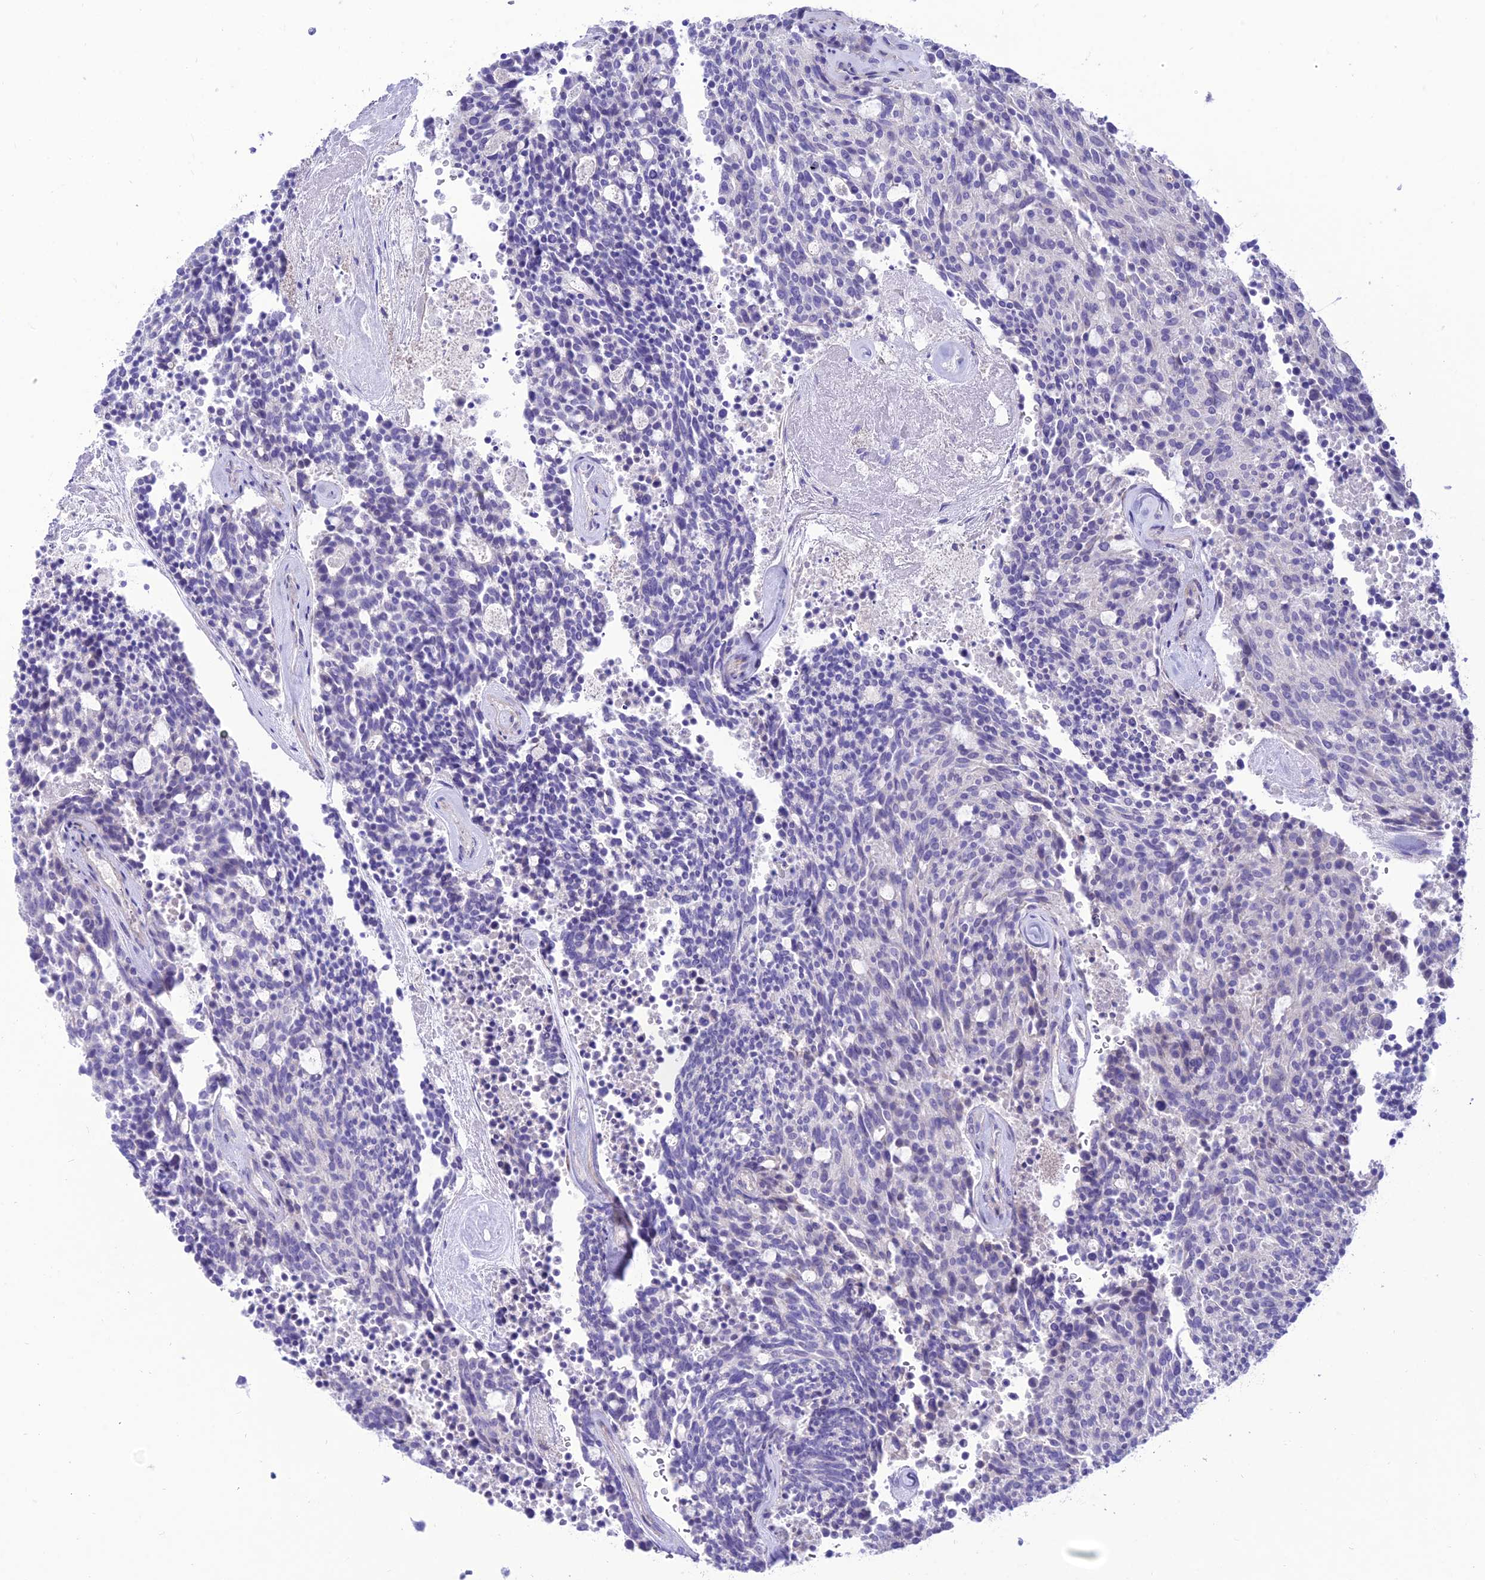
{"staining": {"intensity": "negative", "quantity": "none", "location": "none"}, "tissue": "carcinoid", "cell_type": "Tumor cells", "image_type": "cancer", "snomed": [{"axis": "morphology", "description": "Carcinoid, malignant, NOS"}, {"axis": "topography", "description": "Pancreas"}], "caption": "Immunohistochemical staining of carcinoid (malignant) reveals no significant expression in tumor cells. (Brightfield microscopy of DAB IHC at high magnification).", "gene": "TEKT3", "patient": {"sex": "female", "age": 54}}